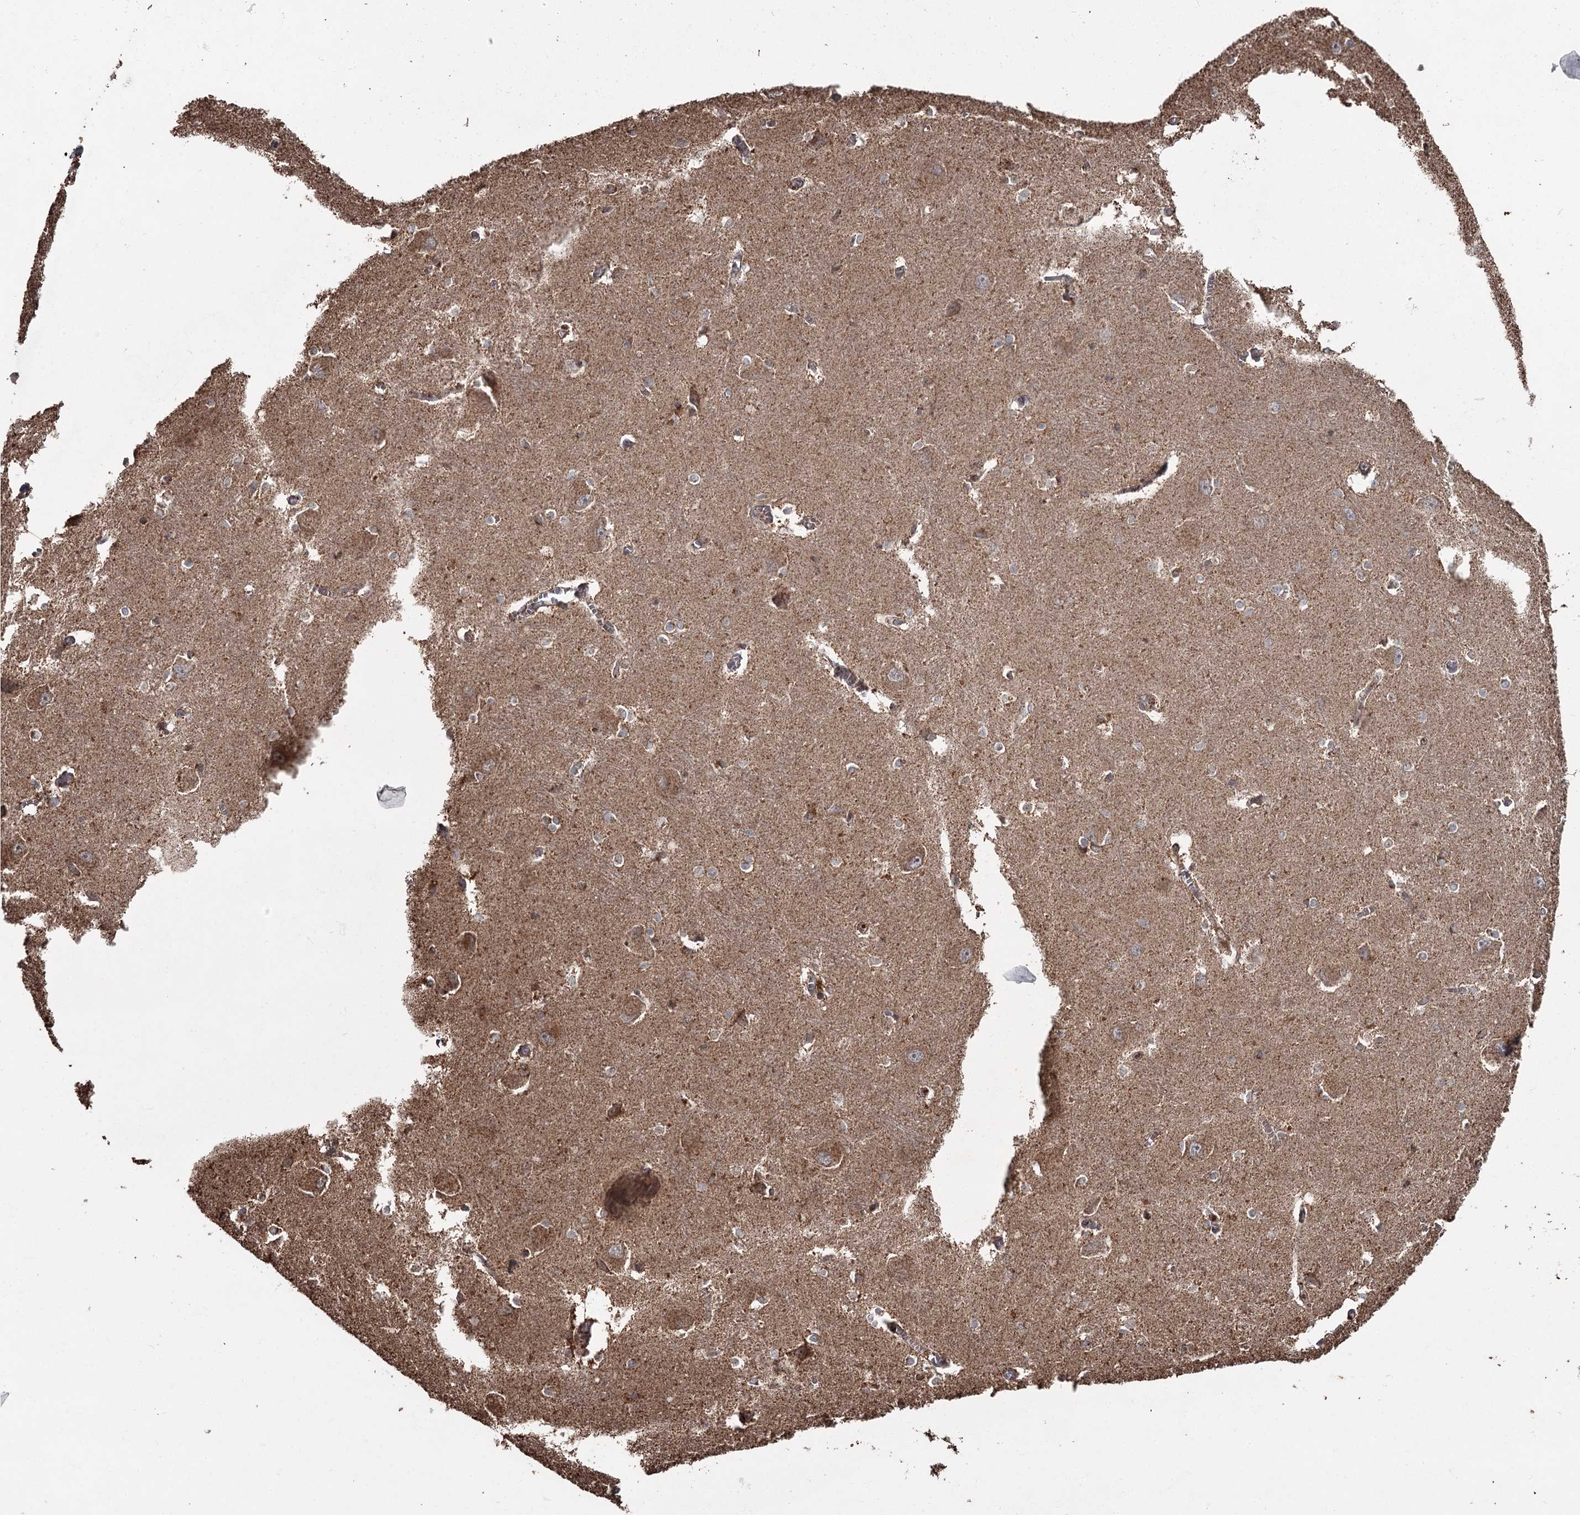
{"staining": {"intensity": "moderate", "quantity": "<25%", "location": "cytoplasmic/membranous"}, "tissue": "caudate", "cell_type": "Glial cells", "image_type": "normal", "snomed": [{"axis": "morphology", "description": "Normal tissue, NOS"}, {"axis": "topography", "description": "Lateral ventricle wall"}], "caption": "Protein analysis of normal caudate reveals moderate cytoplasmic/membranous staining in approximately <25% of glial cells.", "gene": "THAP9", "patient": {"sex": "male", "age": 37}}